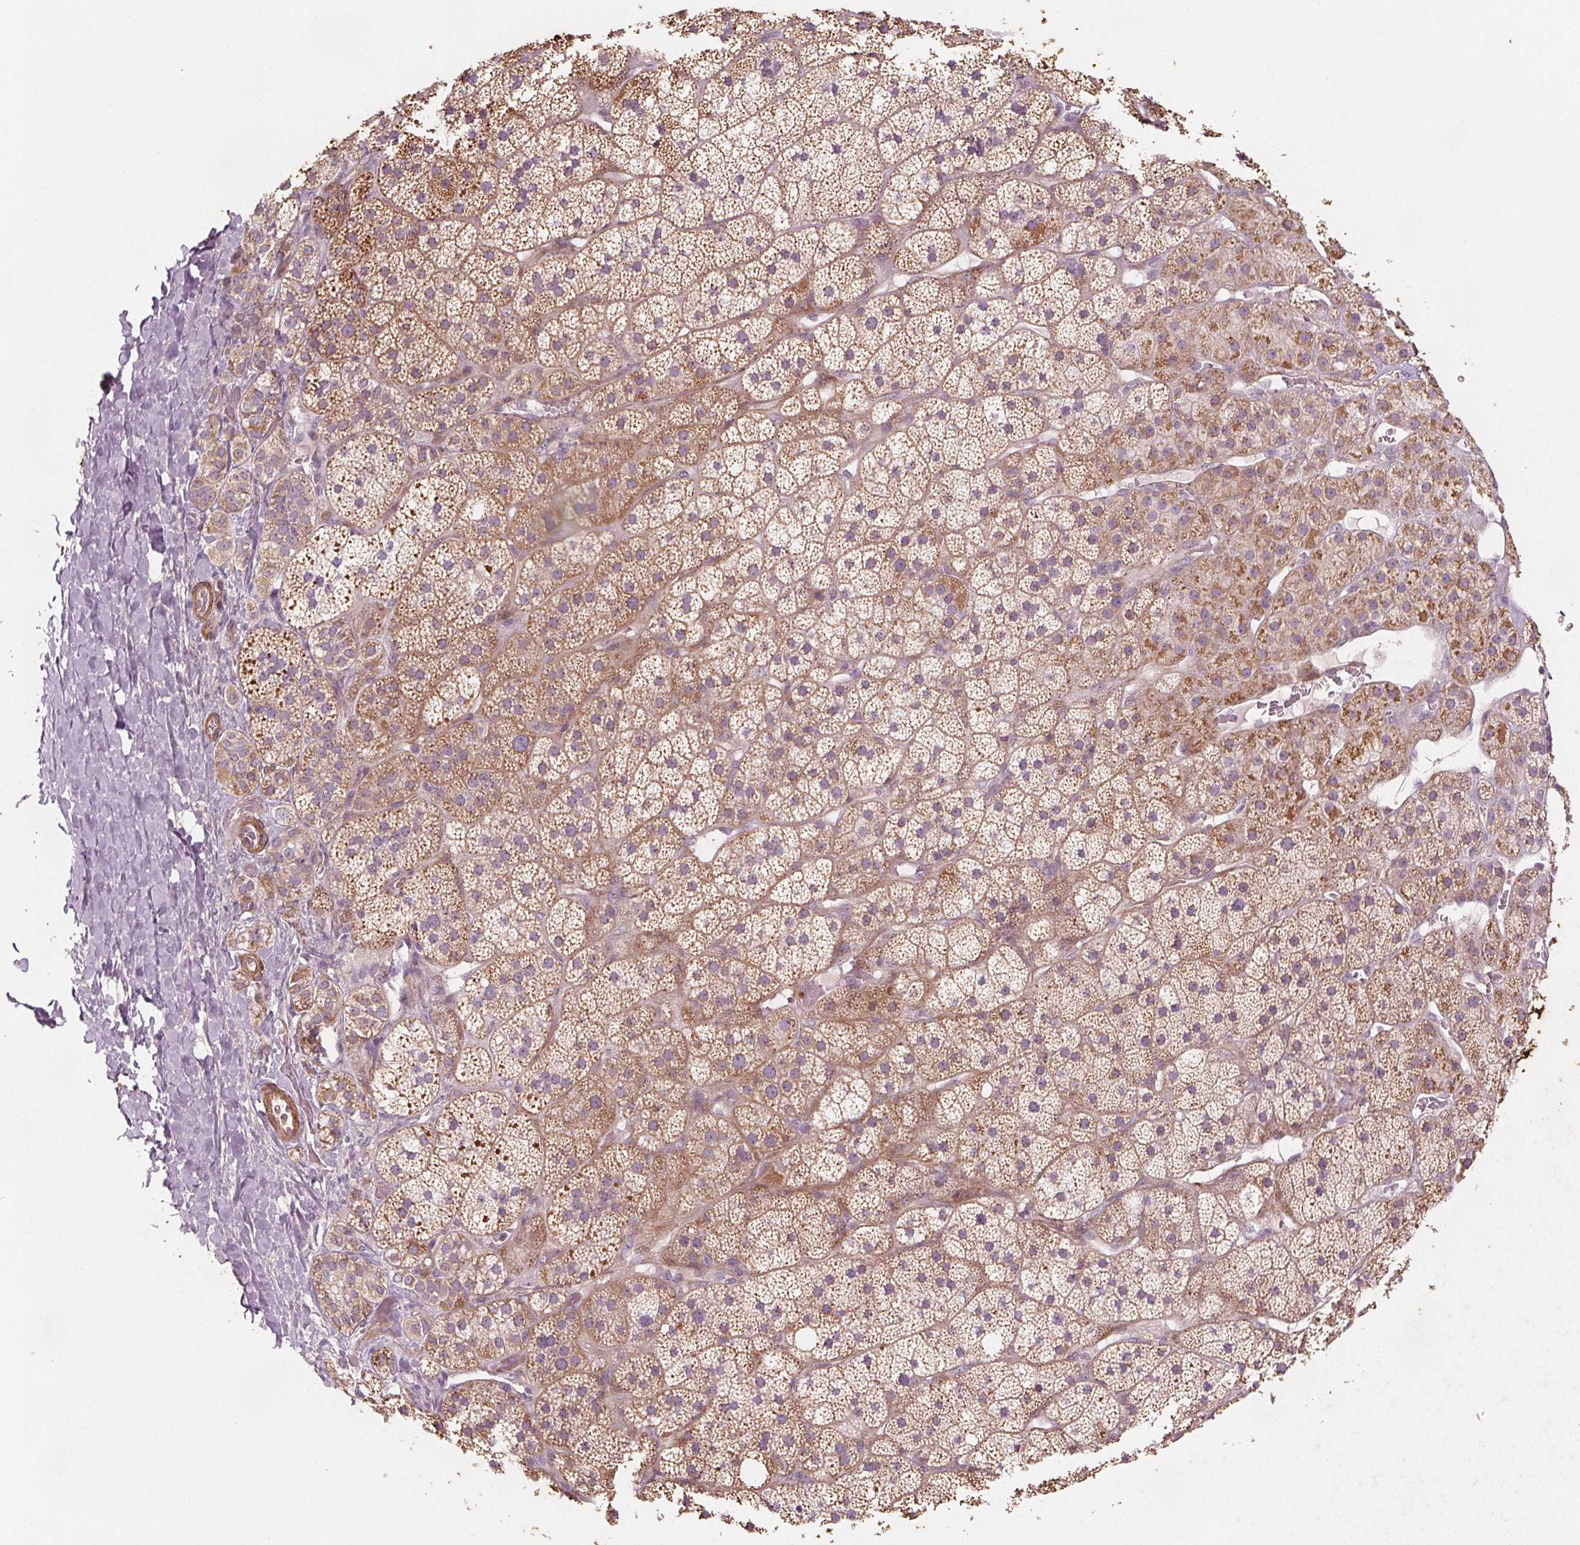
{"staining": {"intensity": "moderate", "quantity": ">75%", "location": "cytoplasmic/membranous"}, "tissue": "adrenal gland", "cell_type": "Glandular cells", "image_type": "normal", "snomed": [{"axis": "morphology", "description": "Normal tissue, NOS"}, {"axis": "topography", "description": "Adrenal gland"}], "caption": "Glandular cells show medium levels of moderate cytoplasmic/membranous expression in approximately >75% of cells in unremarkable human adrenal gland.", "gene": "ADAM33", "patient": {"sex": "male", "age": 57}}